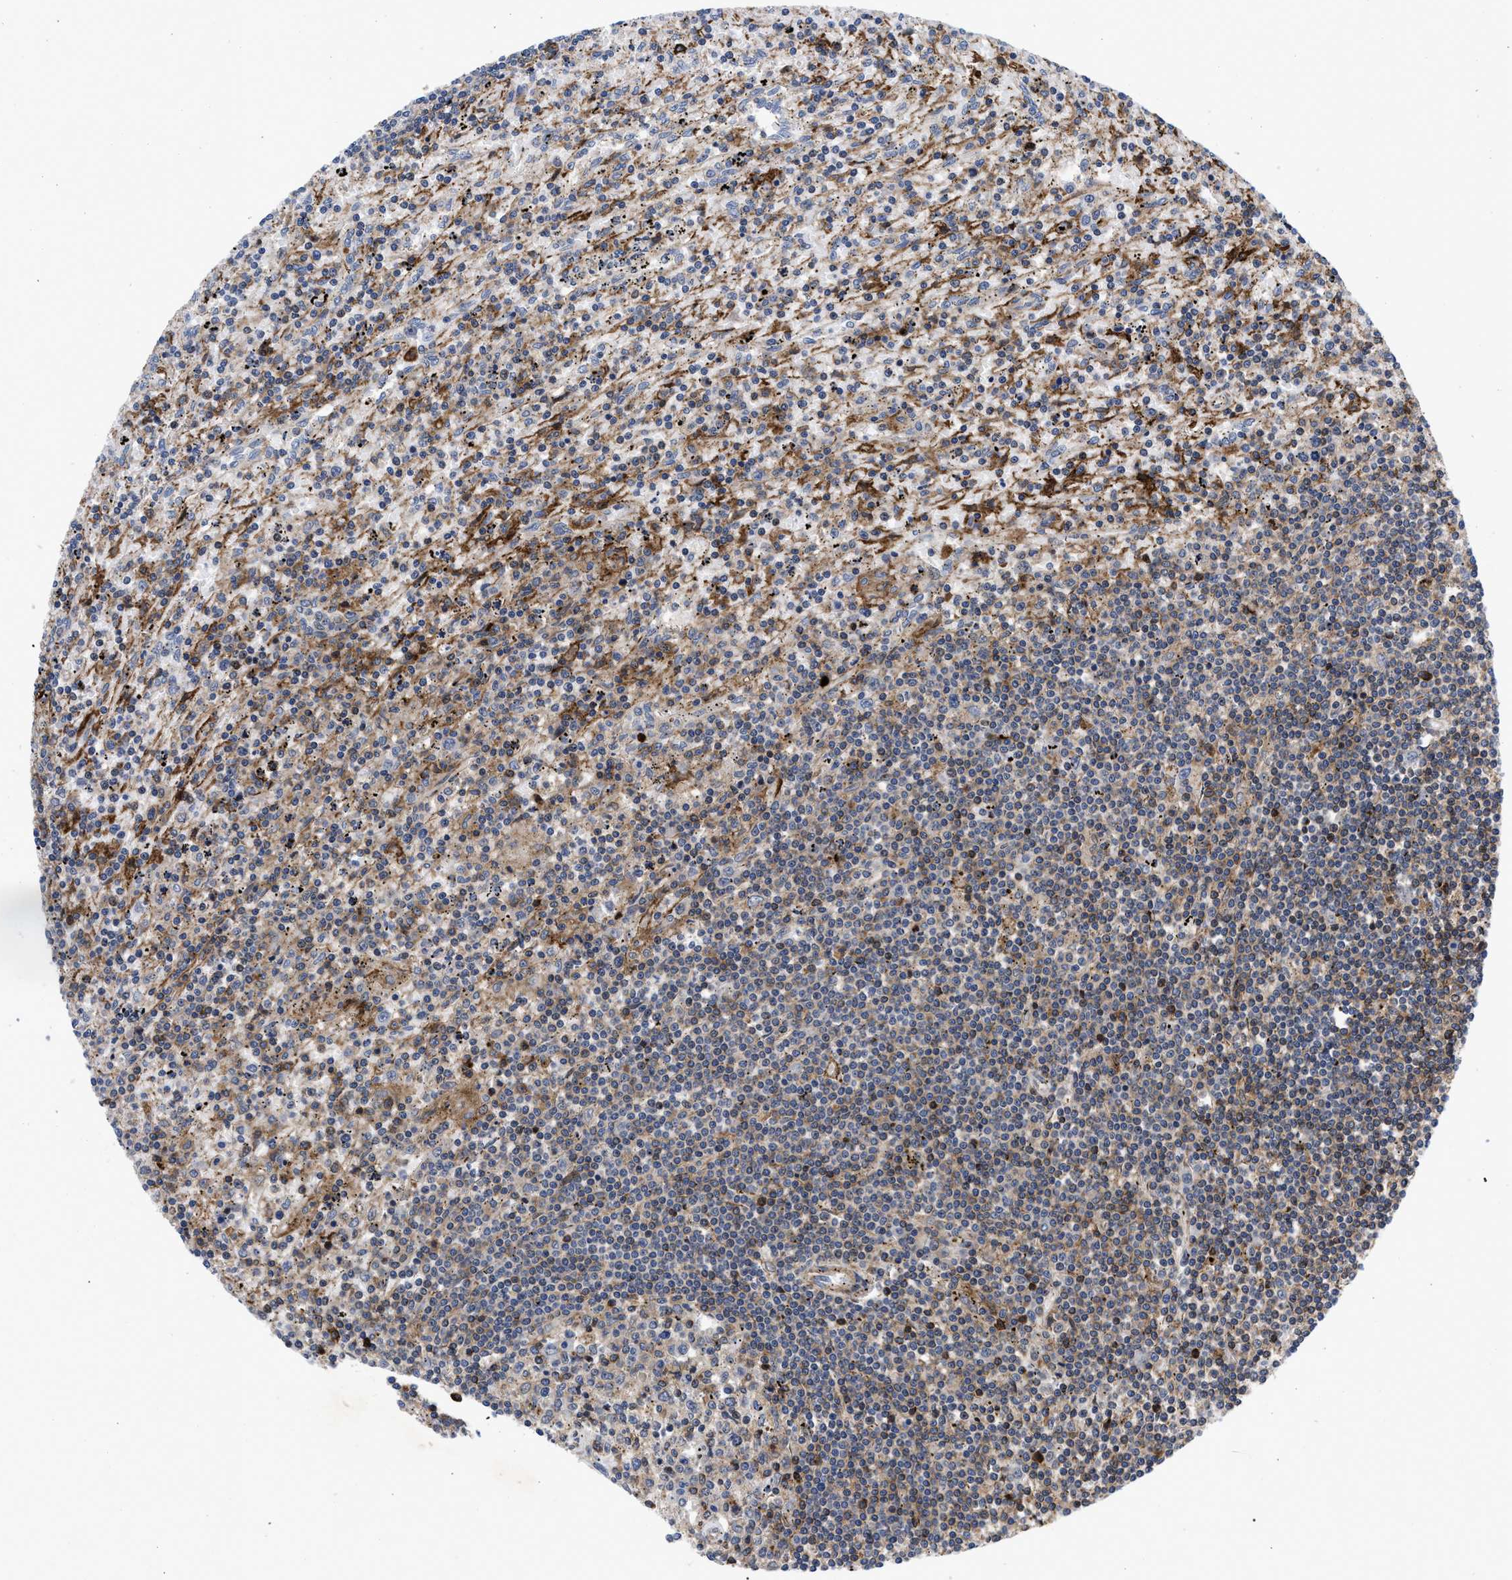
{"staining": {"intensity": "moderate", "quantity": "<25%", "location": "cytoplasmic/membranous"}, "tissue": "lymphoma", "cell_type": "Tumor cells", "image_type": "cancer", "snomed": [{"axis": "morphology", "description": "Malignant lymphoma, non-Hodgkin's type, Low grade"}, {"axis": "topography", "description": "Spleen"}], "caption": "Immunohistochemistry (IHC) of low-grade malignant lymphoma, non-Hodgkin's type demonstrates low levels of moderate cytoplasmic/membranous staining in approximately <25% of tumor cells.", "gene": "SPAST", "patient": {"sex": "male", "age": 76}}